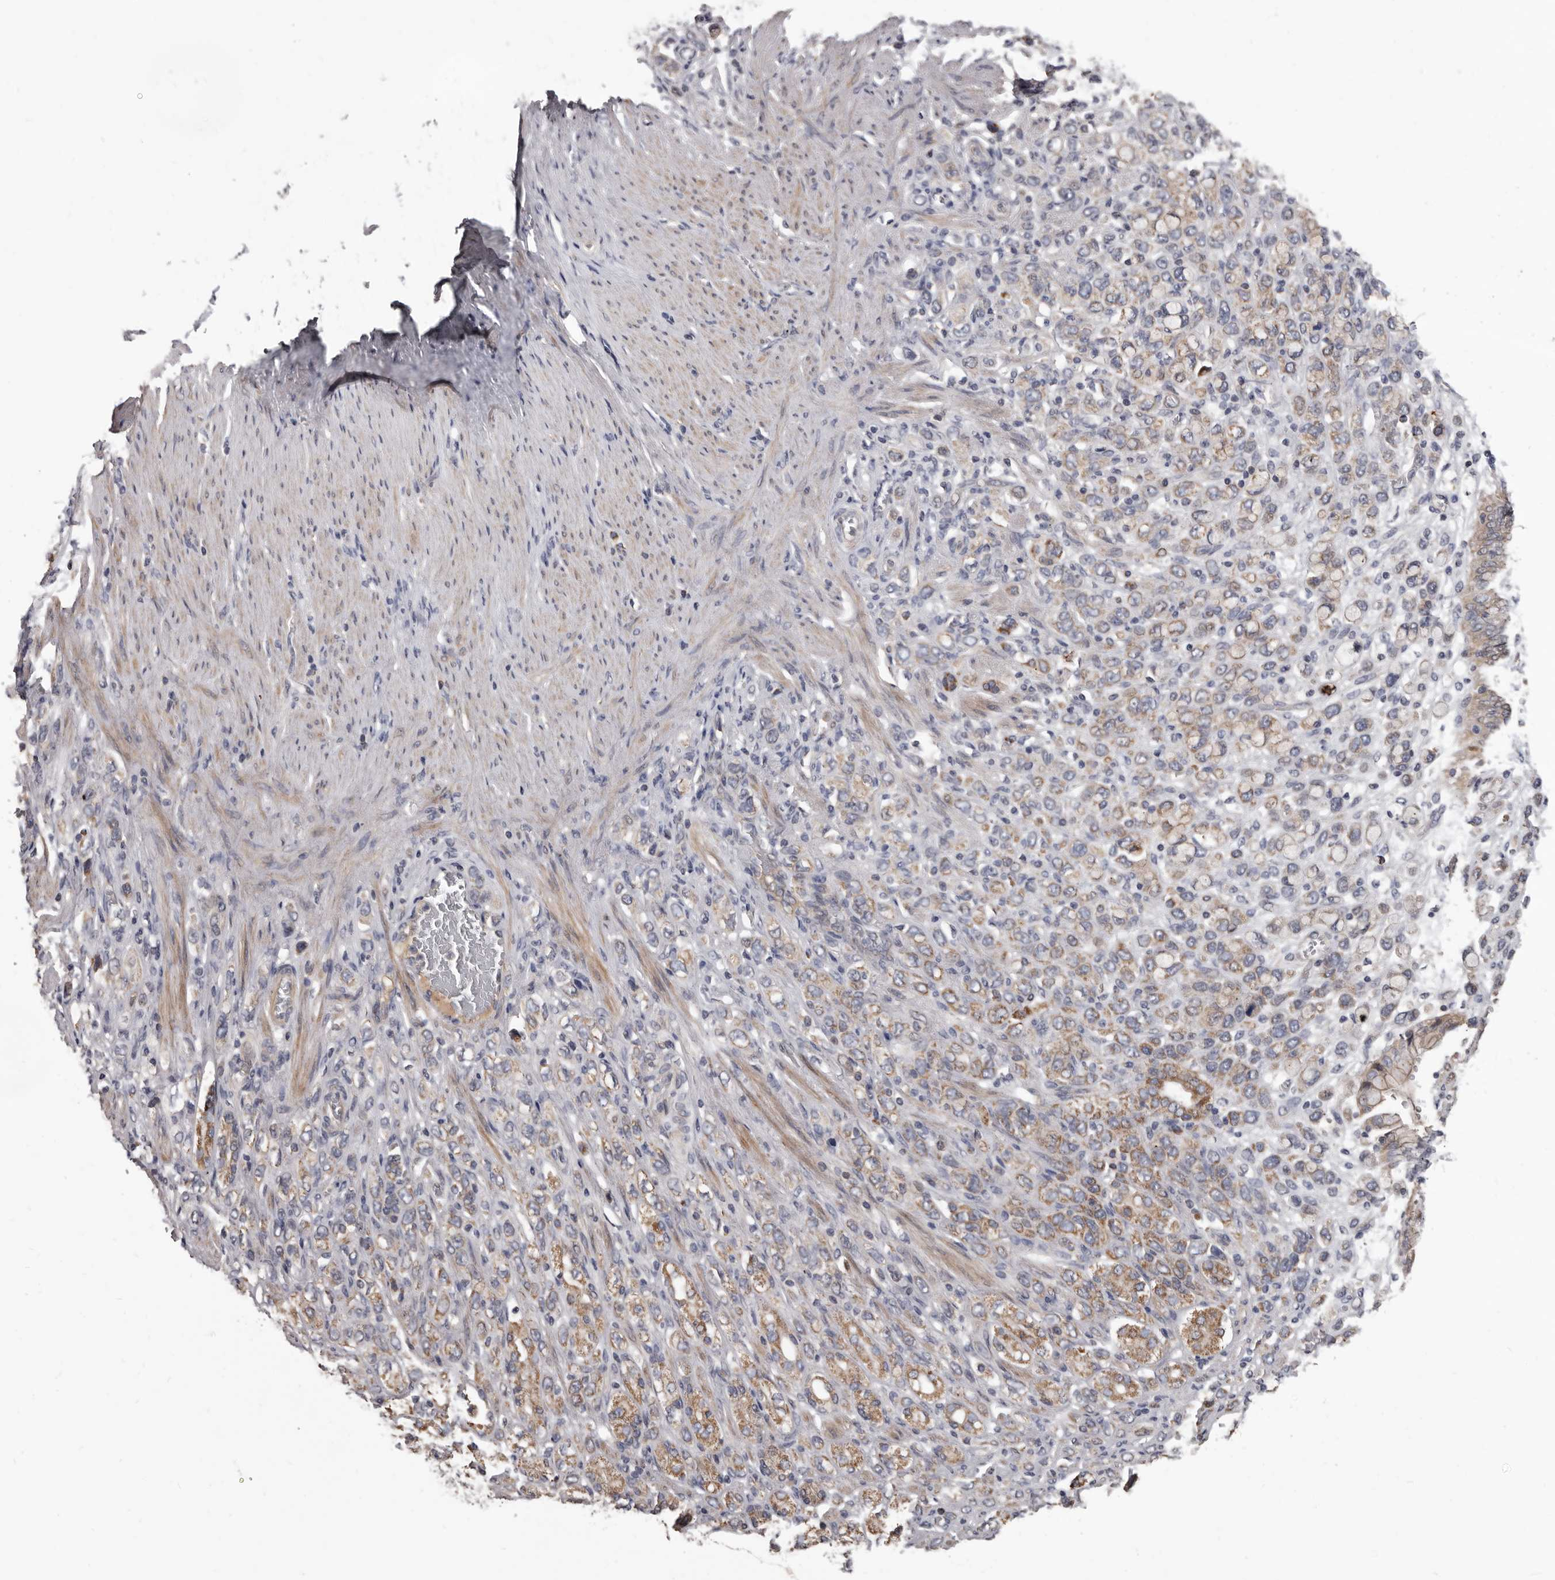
{"staining": {"intensity": "moderate", "quantity": "<25%", "location": "cytoplasmic/membranous"}, "tissue": "stomach cancer", "cell_type": "Tumor cells", "image_type": "cancer", "snomed": [{"axis": "morphology", "description": "Adenocarcinoma, NOS"}, {"axis": "topography", "description": "Stomach"}], "caption": "Tumor cells exhibit low levels of moderate cytoplasmic/membranous positivity in about <25% of cells in human stomach adenocarcinoma. (DAB = brown stain, brightfield microscopy at high magnification).", "gene": "ALDH5A1", "patient": {"sex": "female", "age": 65}}